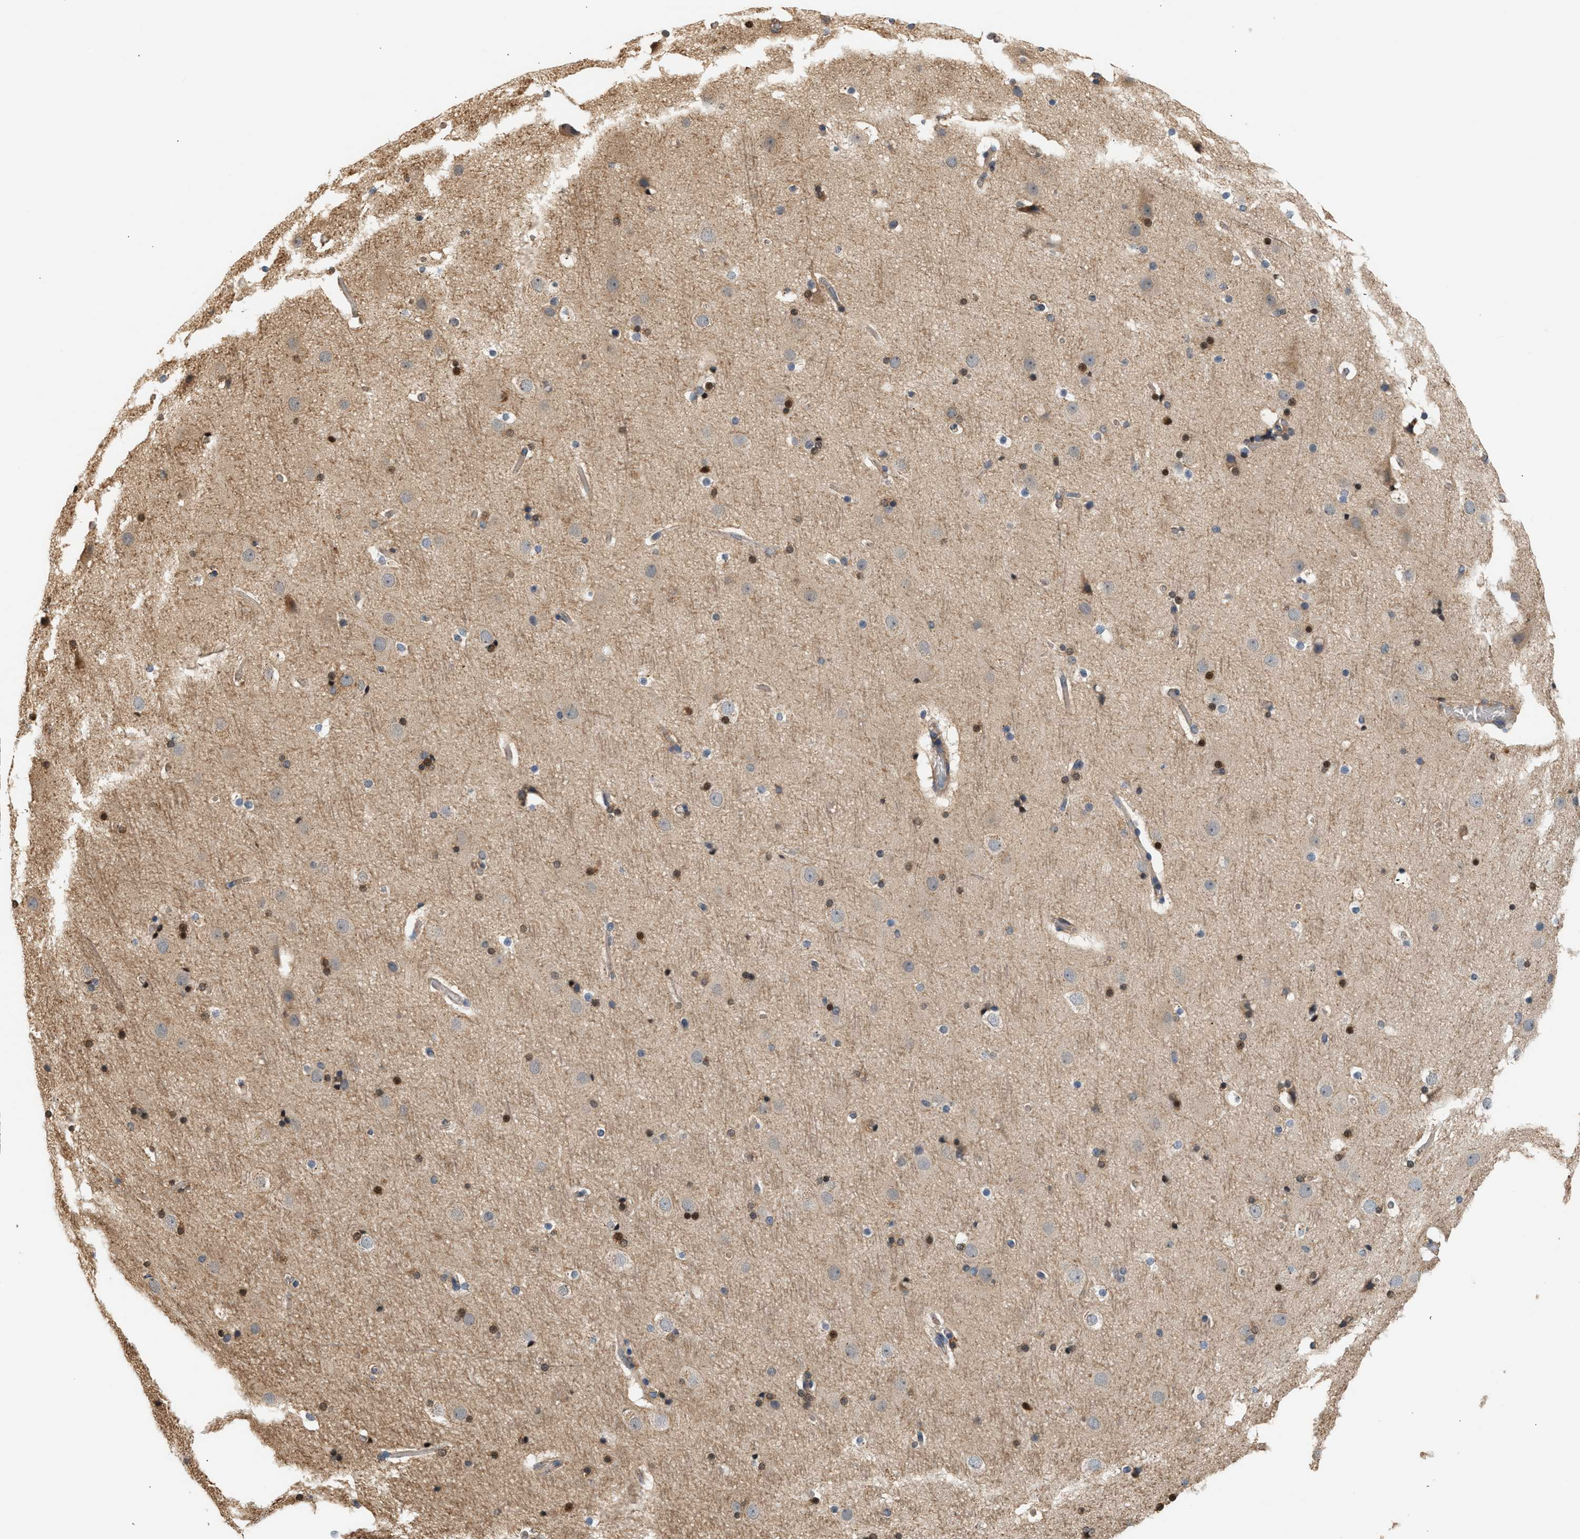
{"staining": {"intensity": "weak", "quantity": ">75%", "location": "cytoplasmic/membranous"}, "tissue": "cerebral cortex", "cell_type": "Endothelial cells", "image_type": "normal", "snomed": [{"axis": "morphology", "description": "Normal tissue, NOS"}, {"axis": "topography", "description": "Cerebral cortex"}], "caption": "The histopathology image displays a brown stain indicating the presence of a protein in the cytoplasmic/membranous of endothelial cells in cerebral cortex. Using DAB (3,3'-diaminobenzidine) (brown) and hematoxylin (blue) stains, captured at high magnification using brightfield microscopy.", "gene": "CTXN1", "patient": {"sex": "male", "age": 57}}